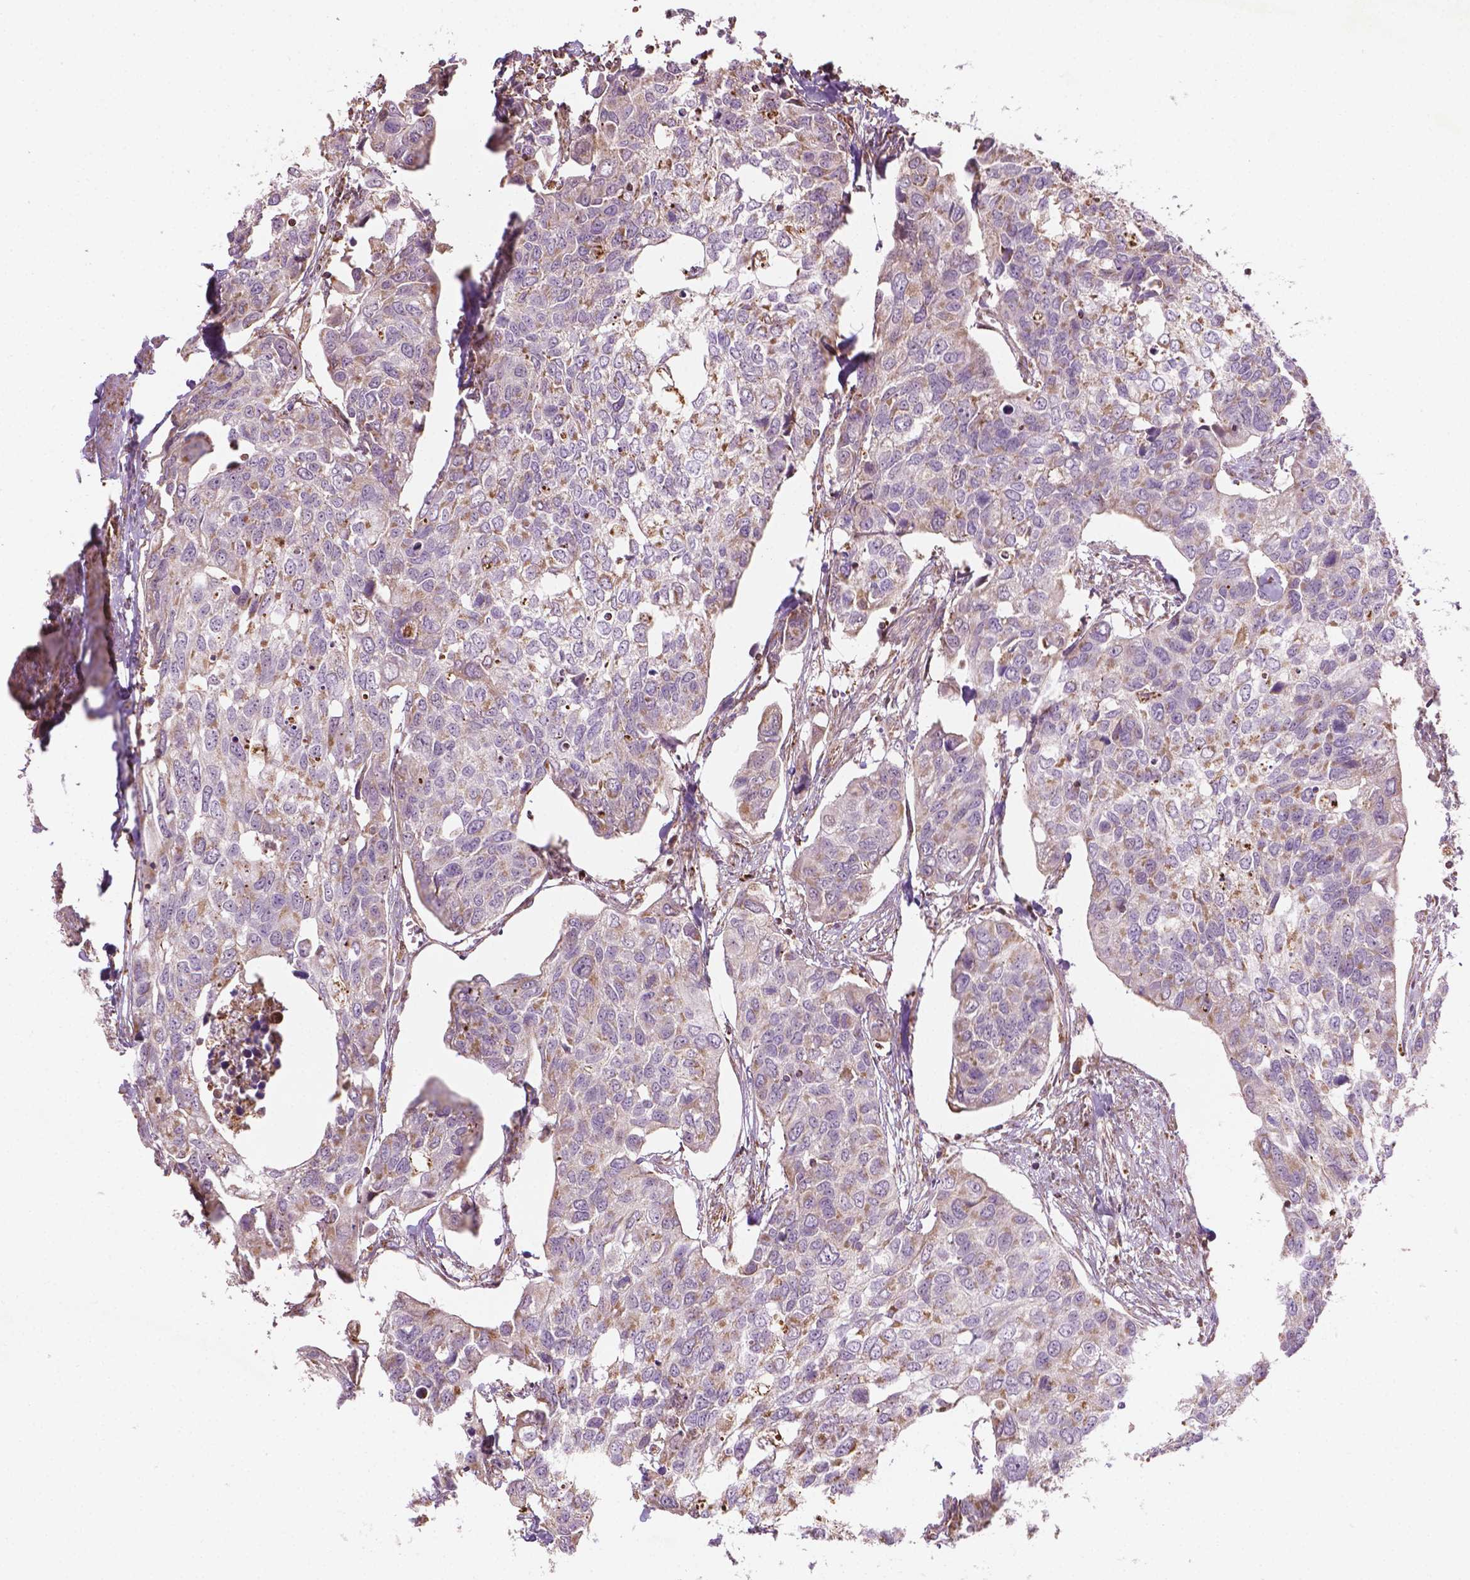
{"staining": {"intensity": "weak", "quantity": "25%-75%", "location": "cytoplasmic/membranous"}, "tissue": "urothelial cancer", "cell_type": "Tumor cells", "image_type": "cancer", "snomed": [{"axis": "morphology", "description": "Urothelial carcinoma, High grade"}, {"axis": "topography", "description": "Urinary bladder"}], "caption": "Urothelial cancer tissue displays weak cytoplasmic/membranous positivity in about 25%-75% of tumor cells", "gene": "HS3ST3A1", "patient": {"sex": "male", "age": 60}}